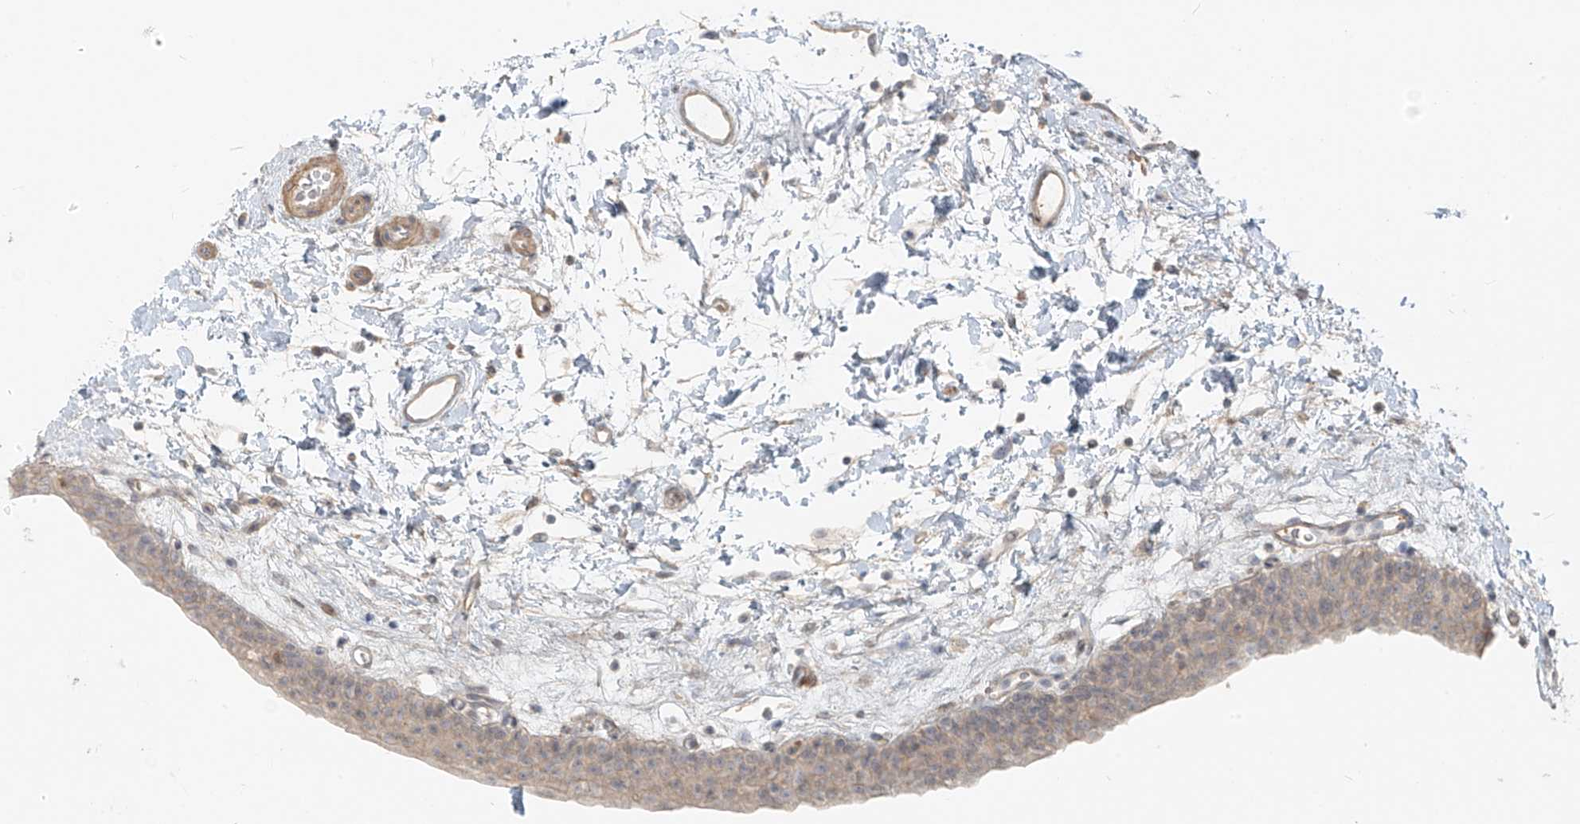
{"staining": {"intensity": "weak", "quantity": "25%-75%", "location": "cytoplasmic/membranous,nuclear"}, "tissue": "urinary bladder", "cell_type": "Urothelial cells", "image_type": "normal", "snomed": [{"axis": "morphology", "description": "Normal tissue, NOS"}, {"axis": "topography", "description": "Urinary bladder"}], "caption": "Immunohistochemical staining of unremarkable human urinary bladder reveals 25%-75% levels of weak cytoplasmic/membranous,nuclear protein positivity in about 25%-75% of urothelial cells.", "gene": "ABCD1", "patient": {"sex": "male", "age": 83}}